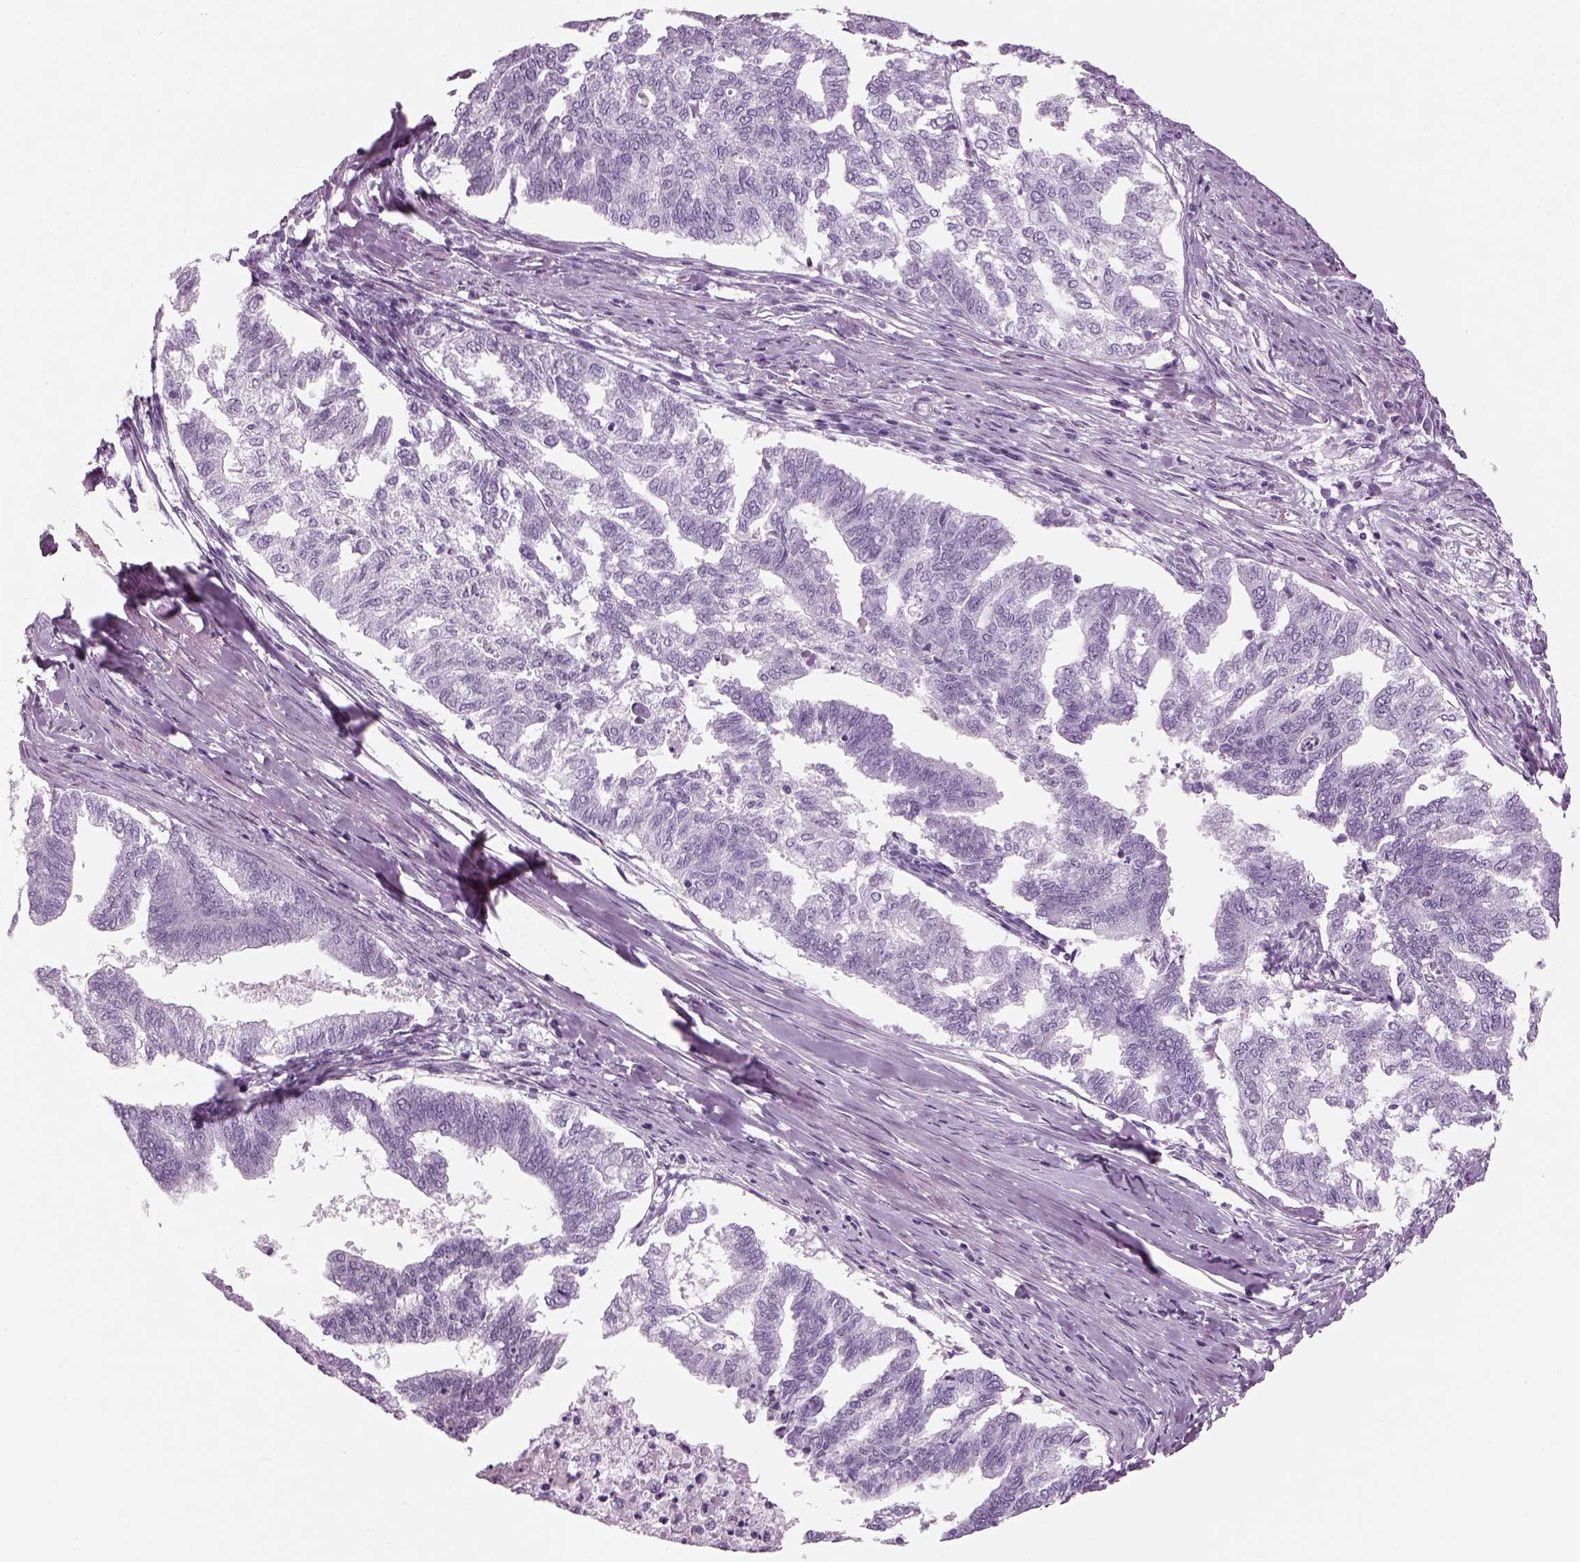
{"staining": {"intensity": "negative", "quantity": "none", "location": "none"}, "tissue": "endometrial cancer", "cell_type": "Tumor cells", "image_type": "cancer", "snomed": [{"axis": "morphology", "description": "Adenocarcinoma, NOS"}, {"axis": "topography", "description": "Endometrium"}], "caption": "Immunohistochemical staining of endometrial cancer shows no significant staining in tumor cells.", "gene": "PABPC1L2B", "patient": {"sex": "female", "age": 79}}